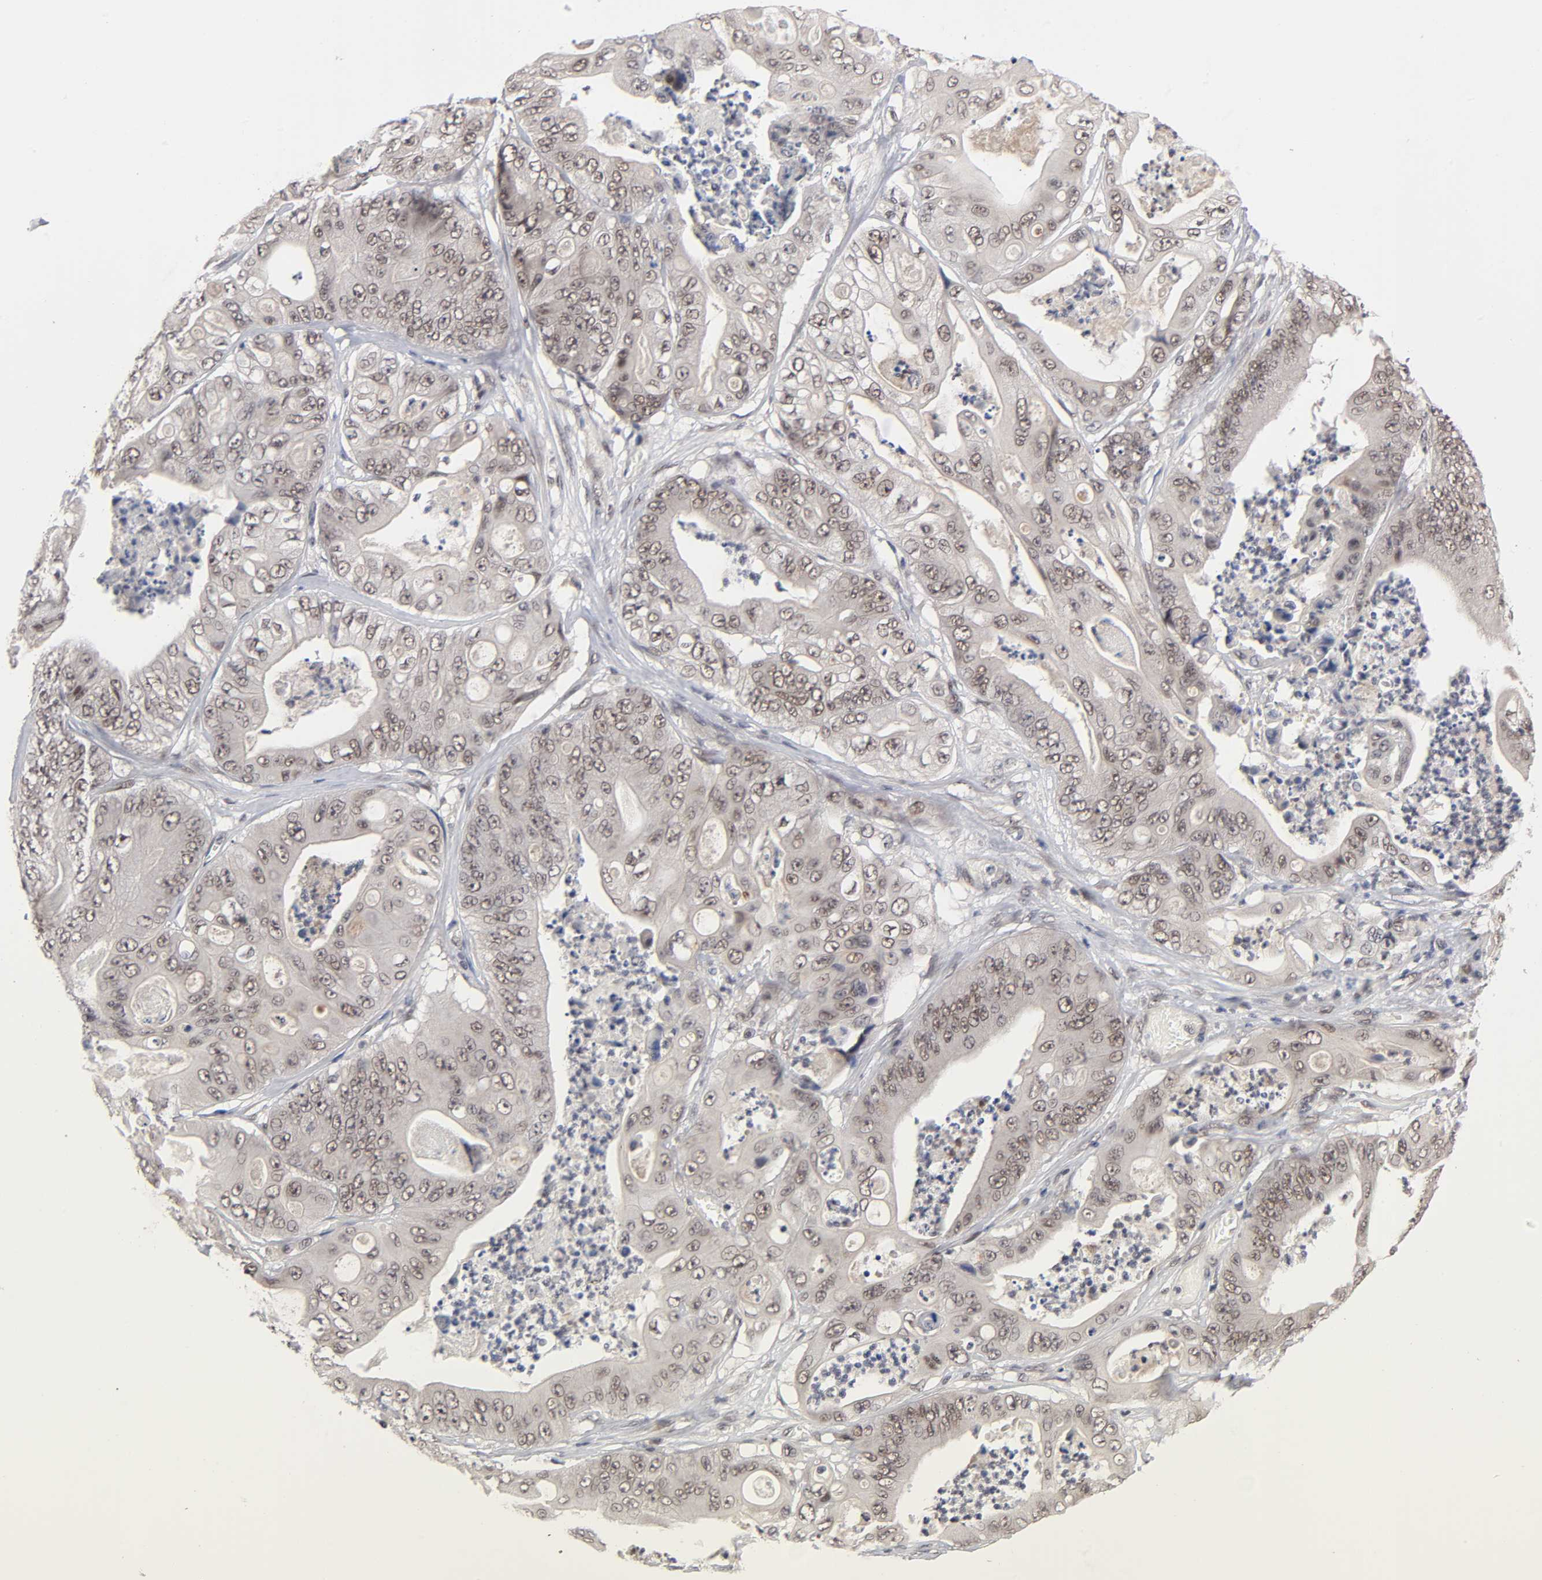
{"staining": {"intensity": "moderate", "quantity": ">75%", "location": "cytoplasmic/membranous,nuclear"}, "tissue": "stomach cancer", "cell_type": "Tumor cells", "image_type": "cancer", "snomed": [{"axis": "morphology", "description": "Adenocarcinoma, NOS"}, {"axis": "topography", "description": "Stomach"}], "caption": "Immunohistochemistry (IHC) of stomach cancer demonstrates medium levels of moderate cytoplasmic/membranous and nuclear positivity in about >75% of tumor cells.", "gene": "EP300", "patient": {"sex": "female", "age": 73}}